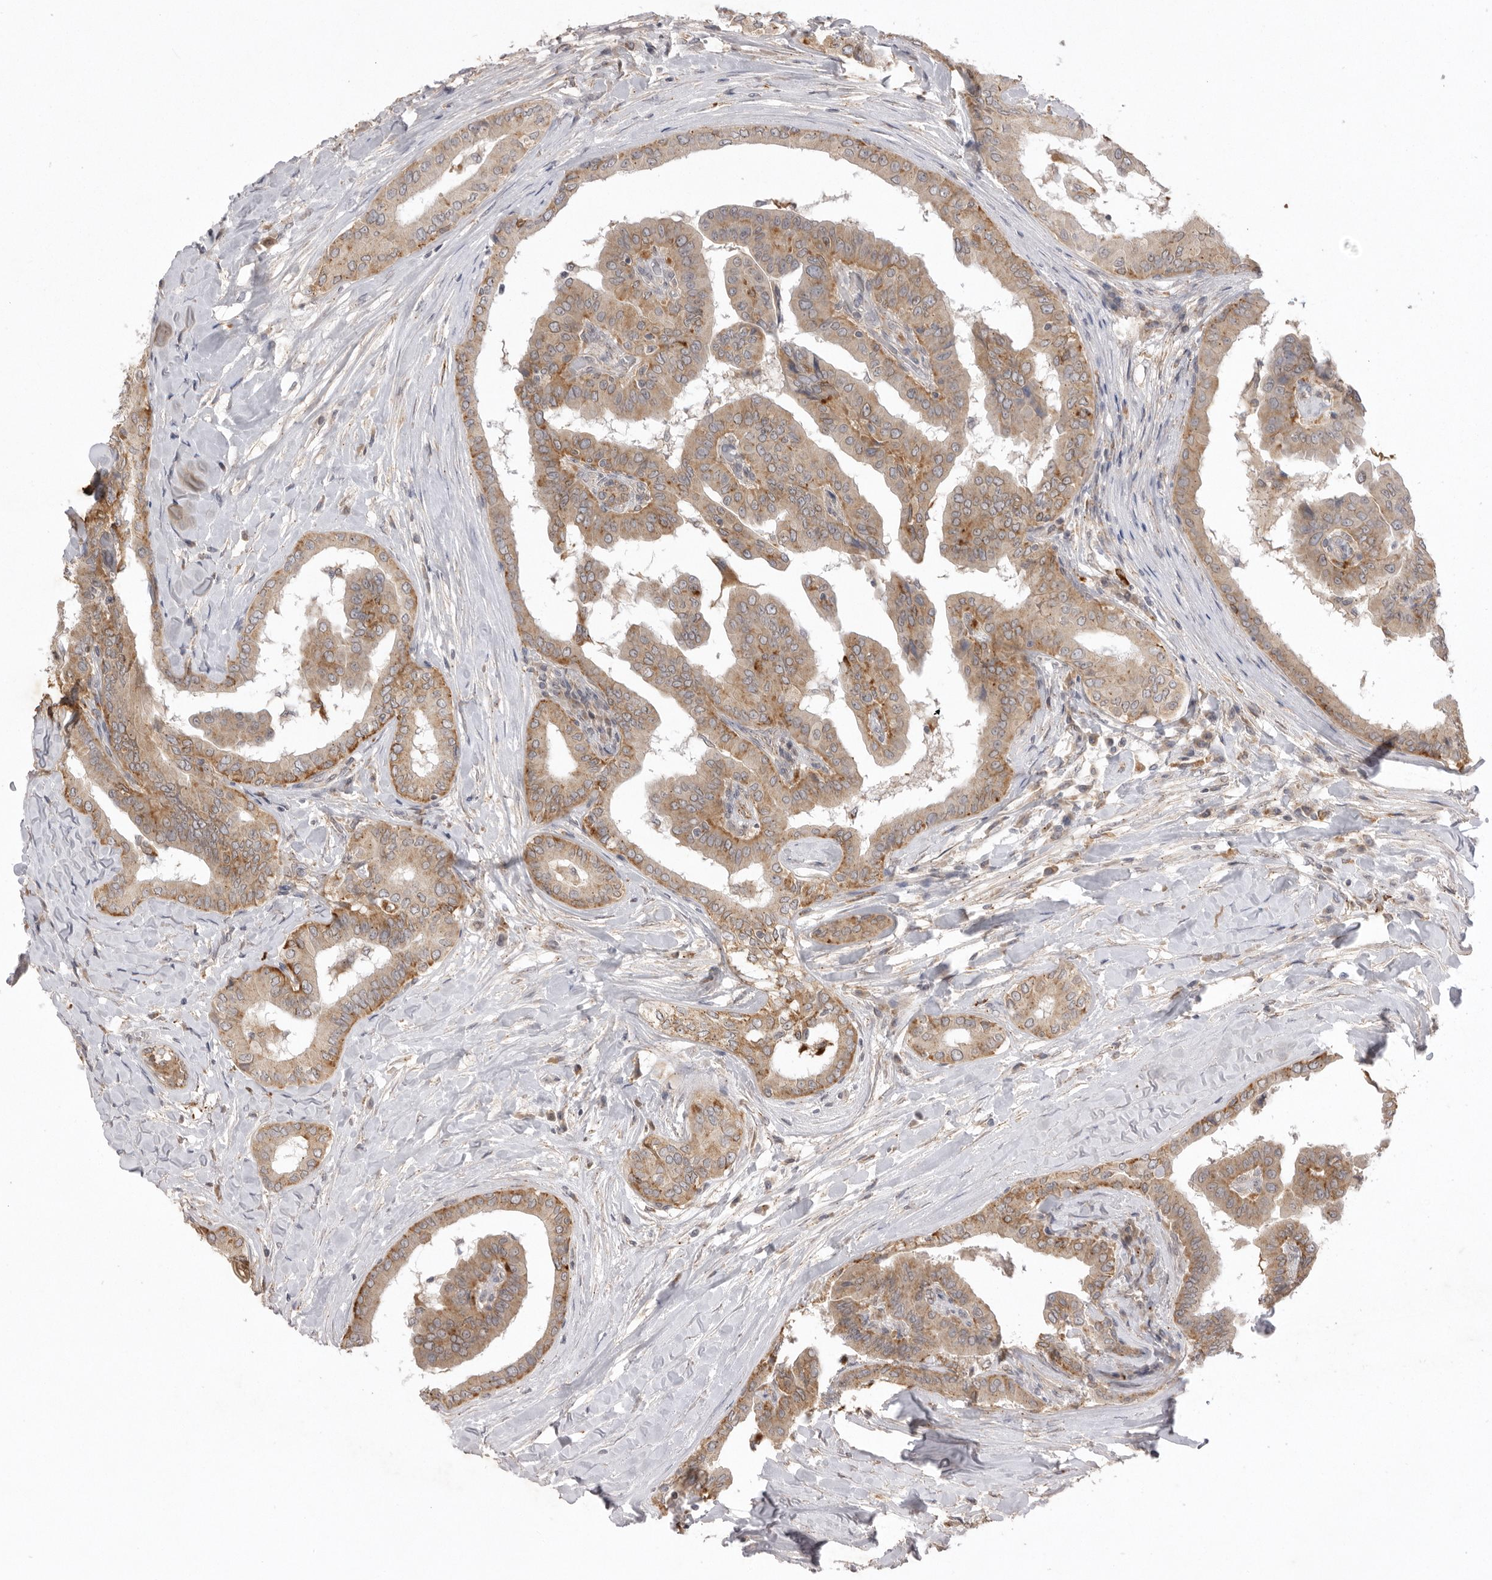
{"staining": {"intensity": "moderate", "quantity": ">75%", "location": "cytoplasmic/membranous"}, "tissue": "thyroid cancer", "cell_type": "Tumor cells", "image_type": "cancer", "snomed": [{"axis": "morphology", "description": "Papillary adenocarcinoma, NOS"}, {"axis": "topography", "description": "Thyroid gland"}], "caption": "A high-resolution histopathology image shows immunohistochemistry (IHC) staining of thyroid papillary adenocarcinoma, which displays moderate cytoplasmic/membranous positivity in approximately >75% of tumor cells.", "gene": "TLR3", "patient": {"sex": "male", "age": 33}}